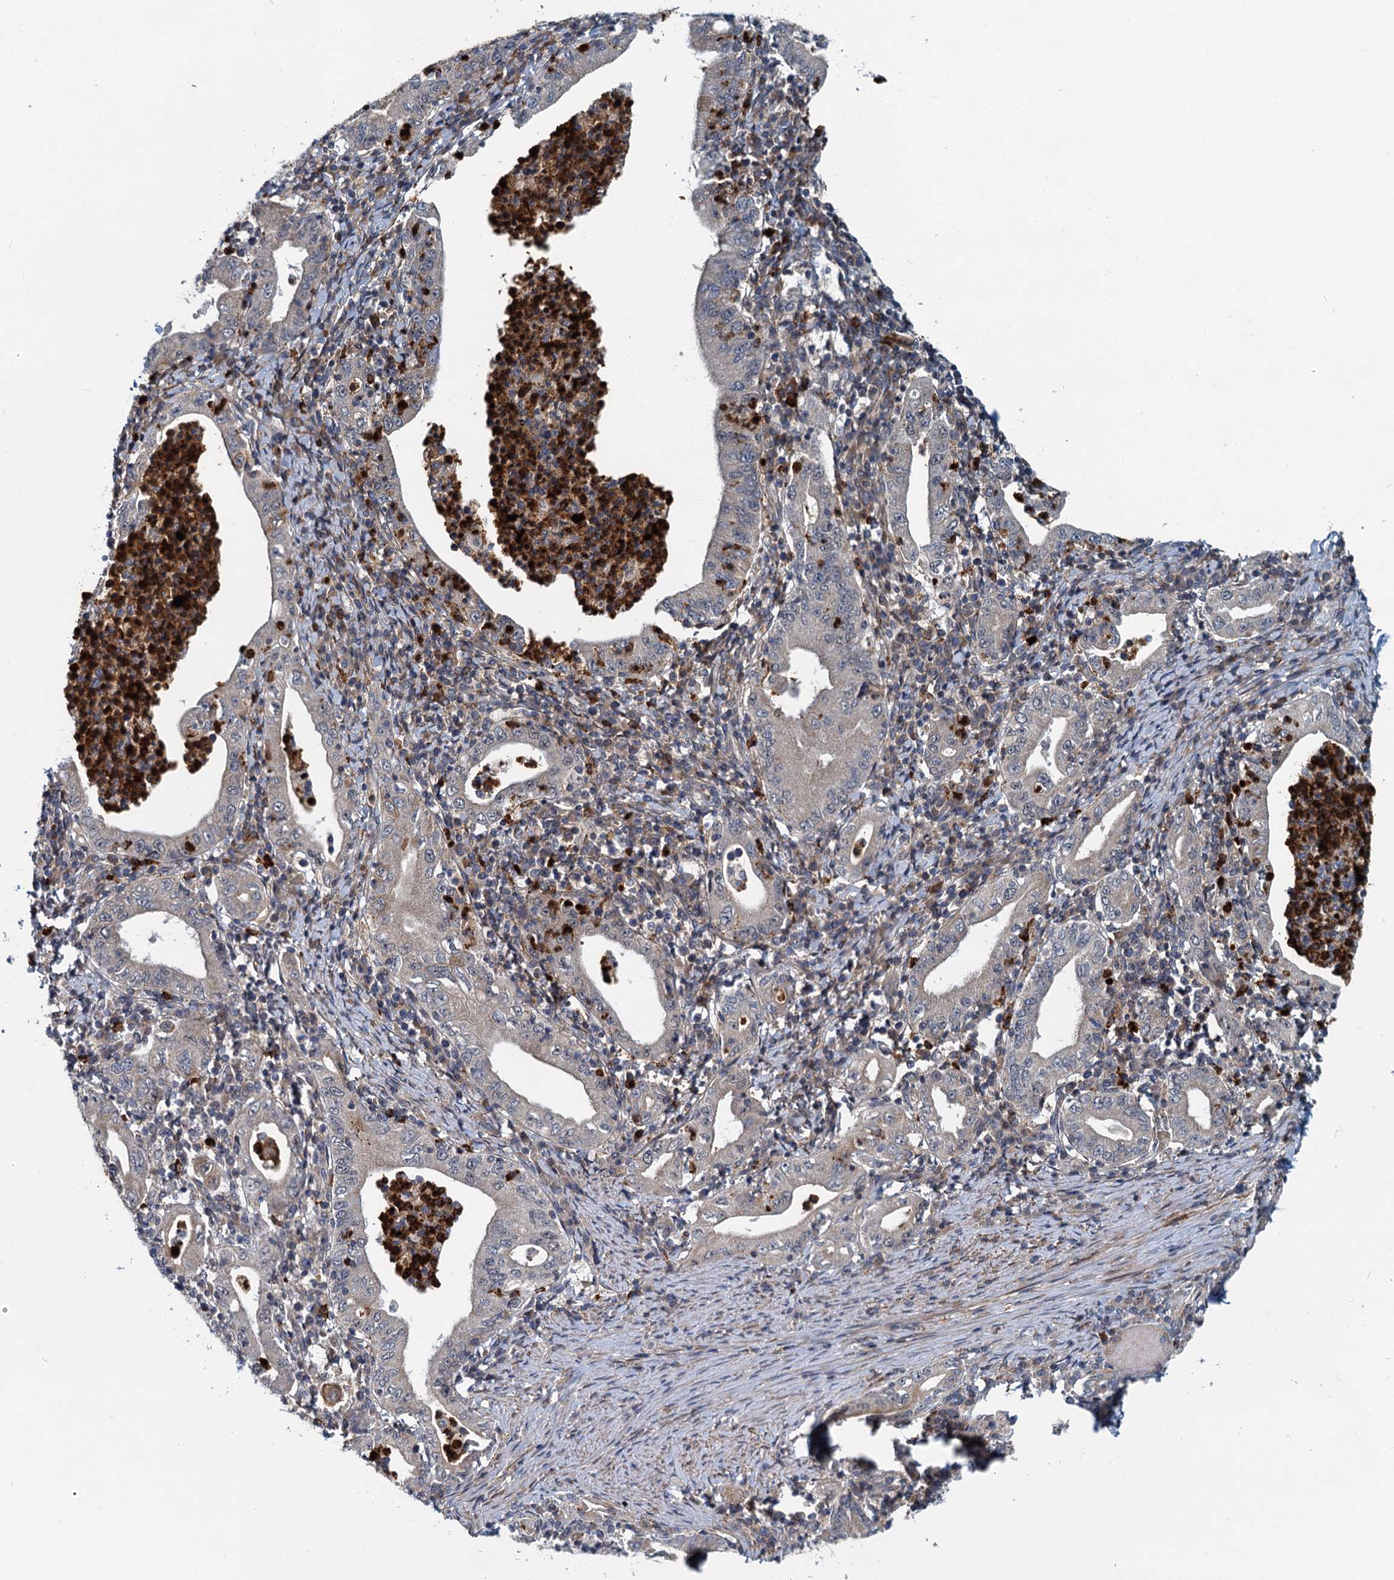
{"staining": {"intensity": "moderate", "quantity": "<25%", "location": "cytoplasmic/membranous"}, "tissue": "stomach cancer", "cell_type": "Tumor cells", "image_type": "cancer", "snomed": [{"axis": "morphology", "description": "Normal tissue, NOS"}, {"axis": "morphology", "description": "Adenocarcinoma, NOS"}, {"axis": "topography", "description": "Esophagus"}, {"axis": "topography", "description": "Stomach, upper"}, {"axis": "topography", "description": "Peripheral nerve tissue"}], "caption": "Immunohistochemical staining of human stomach cancer (adenocarcinoma) demonstrates low levels of moderate cytoplasmic/membranous staining in about <25% of tumor cells. The staining was performed using DAB (3,3'-diaminobenzidine), with brown indicating positive protein expression. Nuclei are stained blue with hematoxylin.", "gene": "ADCY2", "patient": {"sex": "male", "age": 62}}